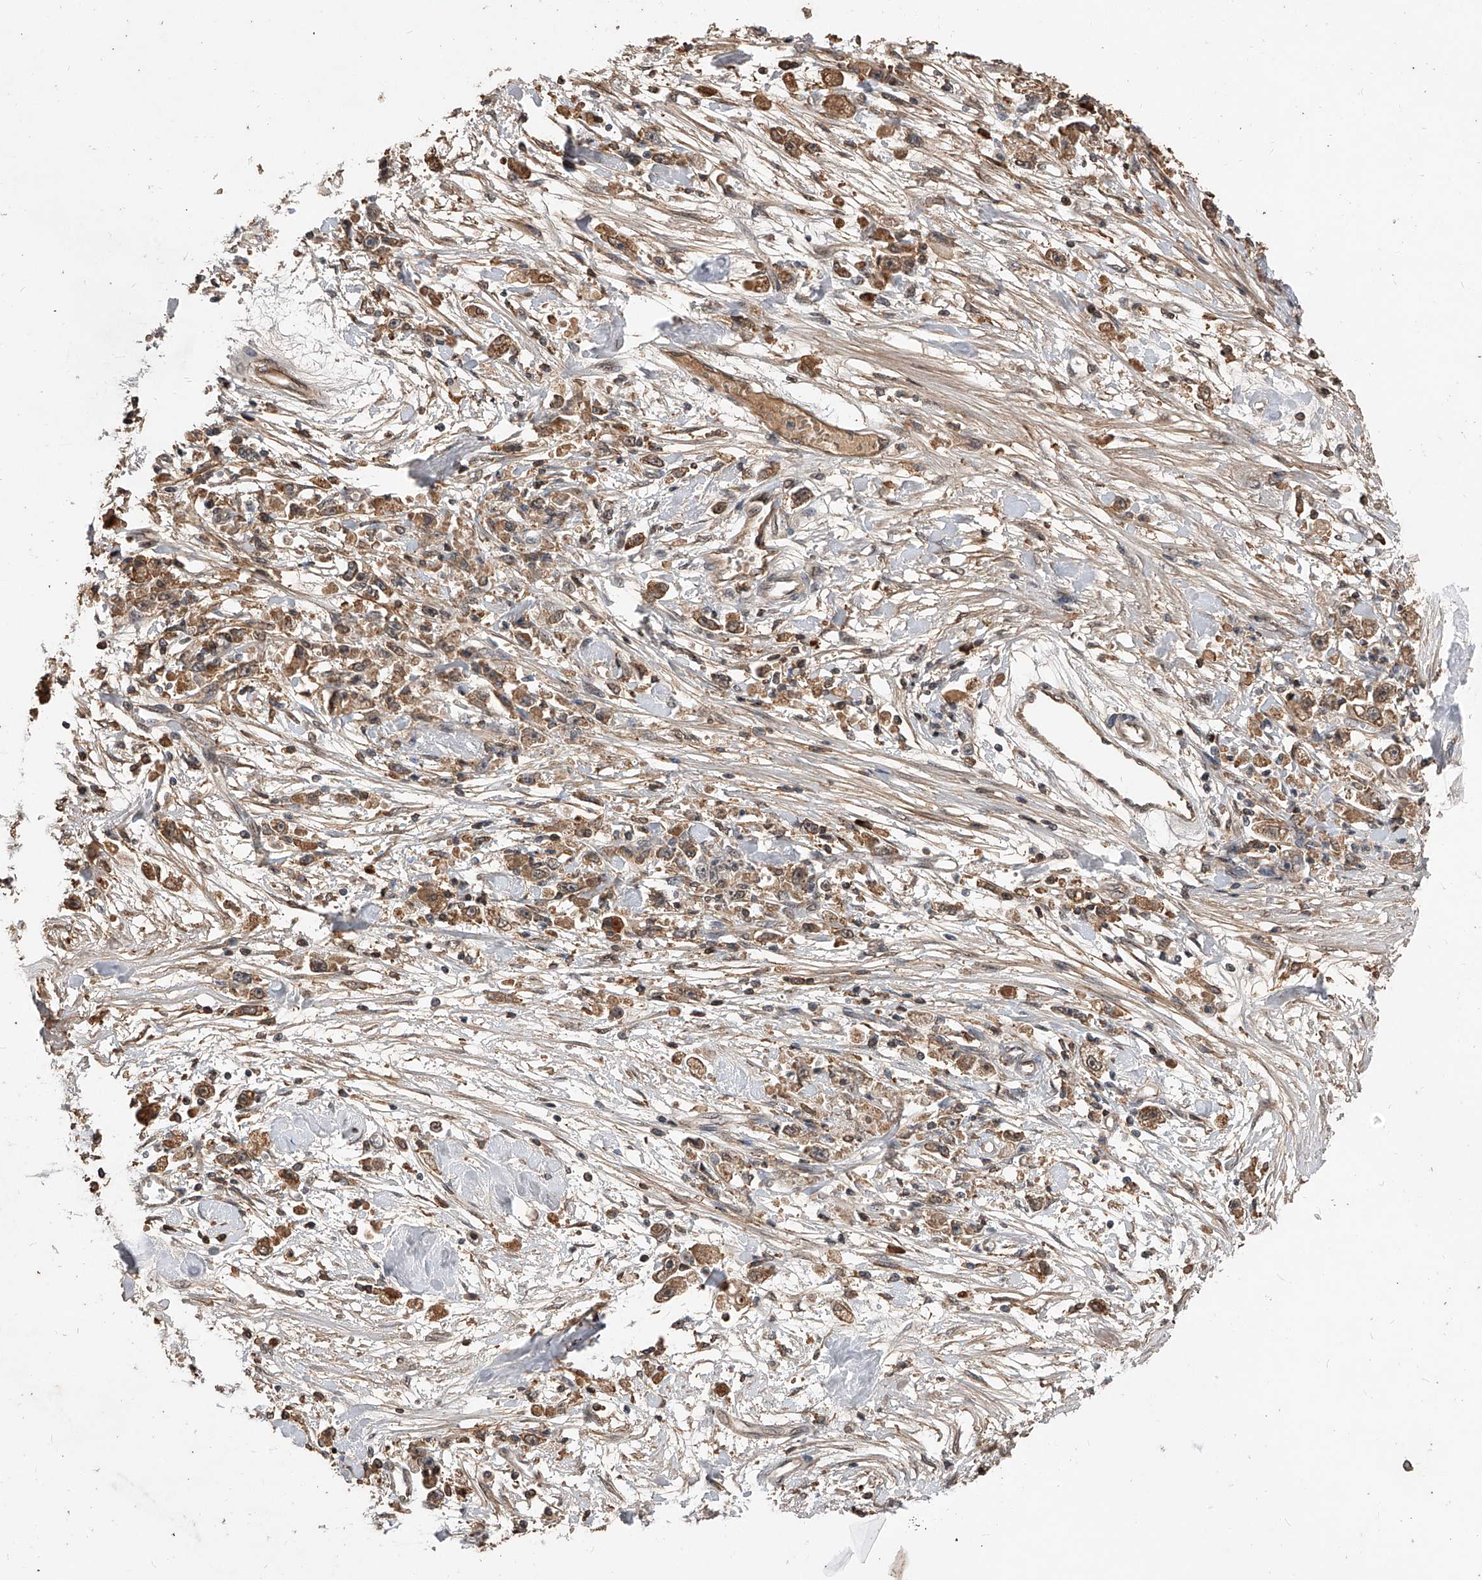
{"staining": {"intensity": "moderate", "quantity": ">75%", "location": "cytoplasmic/membranous"}, "tissue": "stomach cancer", "cell_type": "Tumor cells", "image_type": "cancer", "snomed": [{"axis": "morphology", "description": "Adenocarcinoma, NOS"}, {"axis": "topography", "description": "Stomach"}], "caption": "There is medium levels of moderate cytoplasmic/membranous expression in tumor cells of stomach adenocarcinoma, as demonstrated by immunohistochemical staining (brown color).", "gene": "CFAP410", "patient": {"sex": "female", "age": 59}}